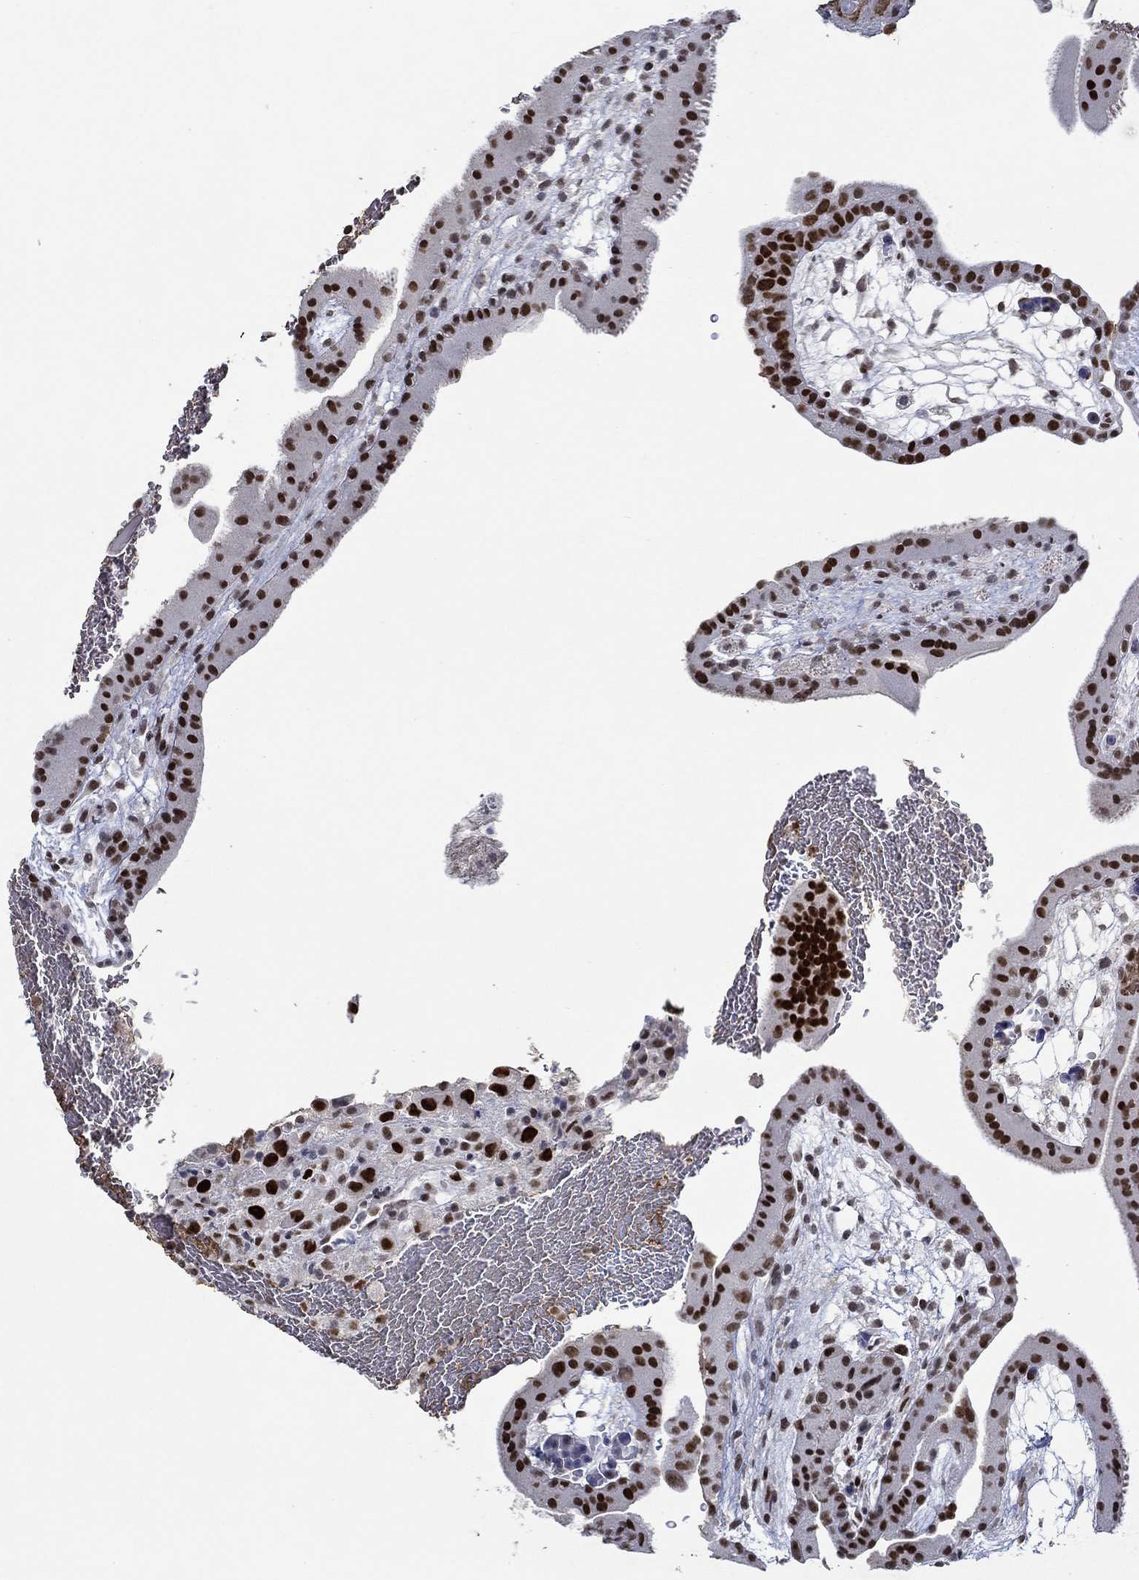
{"staining": {"intensity": "strong", "quantity": "<25%", "location": "nuclear"}, "tissue": "placenta", "cell_type": "Decidual cells", "image_type": "normal", "snomed": [{"axis": "morphology", "description": "Normal tissue, NOS"}, {"axis": "topography", "description": "Placenta"}], "caption": "Immunohistochemistry photomicrograph of benign placenta stained for a protein (brown), which demonstrates medium levels of strong nuclear staining in about <25% of decidual cells.", "gene": "GATA2", "patient": {"sex": "female", "age": 19}}